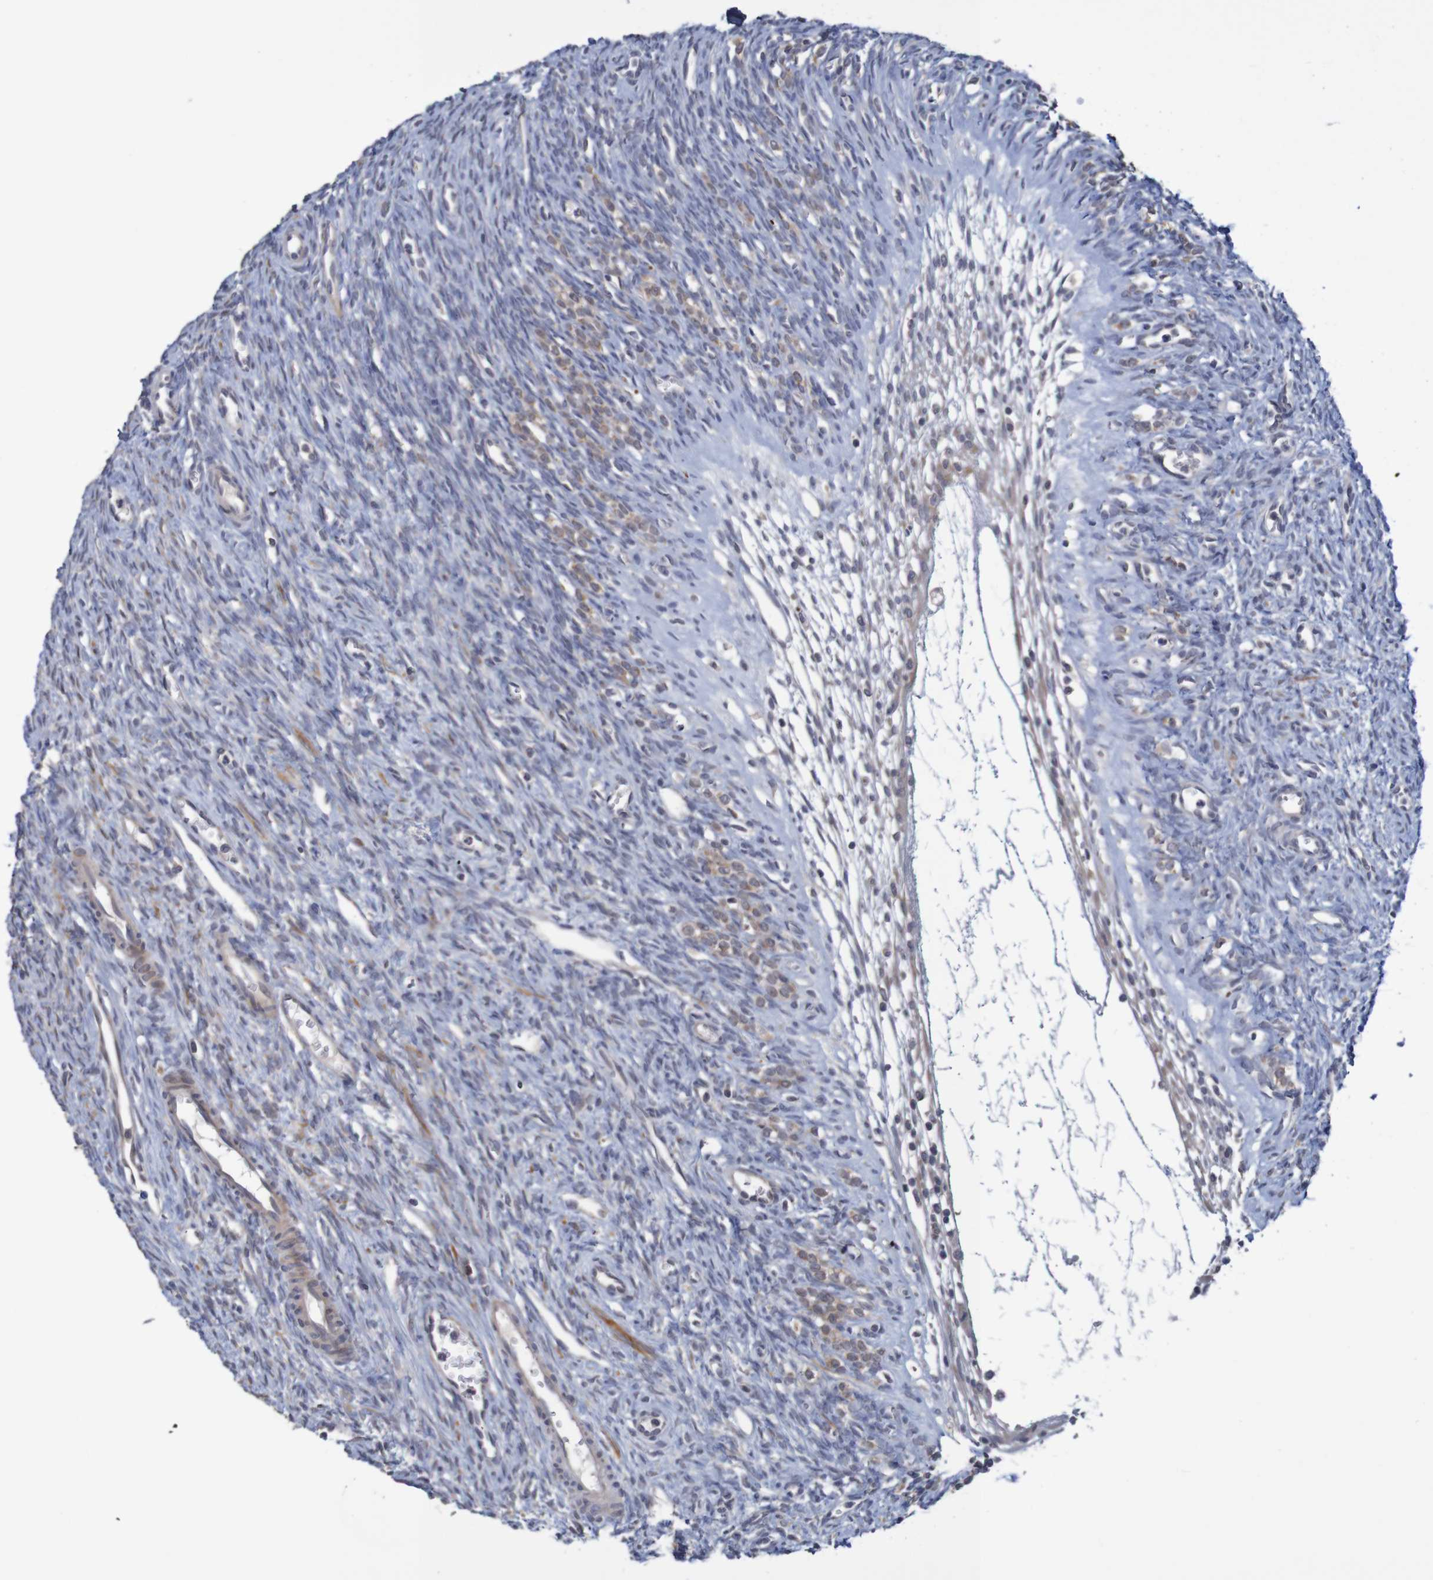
{"staining": {"intensity": "moderate", "quantity": ">75%", "location": "cytoplasmic/membranous"}, "tissue": "ovary", "cell_type": "Follicle cells", "image_type": "normal", "snomed": [{"axis": "morphology", "description": "Normal tissue, NOS"}, {"axis": "topography", "description": "Ovary"}], "caption": "Brown immunohistochemical staining in benign ovary demonstrates moderate cytoplasmic/membranous expression in about >75% of follicle cells. The protein of interest is stained brown, and the nuclei are stained in blue (DAB IHC with brightfield microscopy, high magnification).", "gene": "ANKK1", "patient": {"sex": "female", "age": 33}}